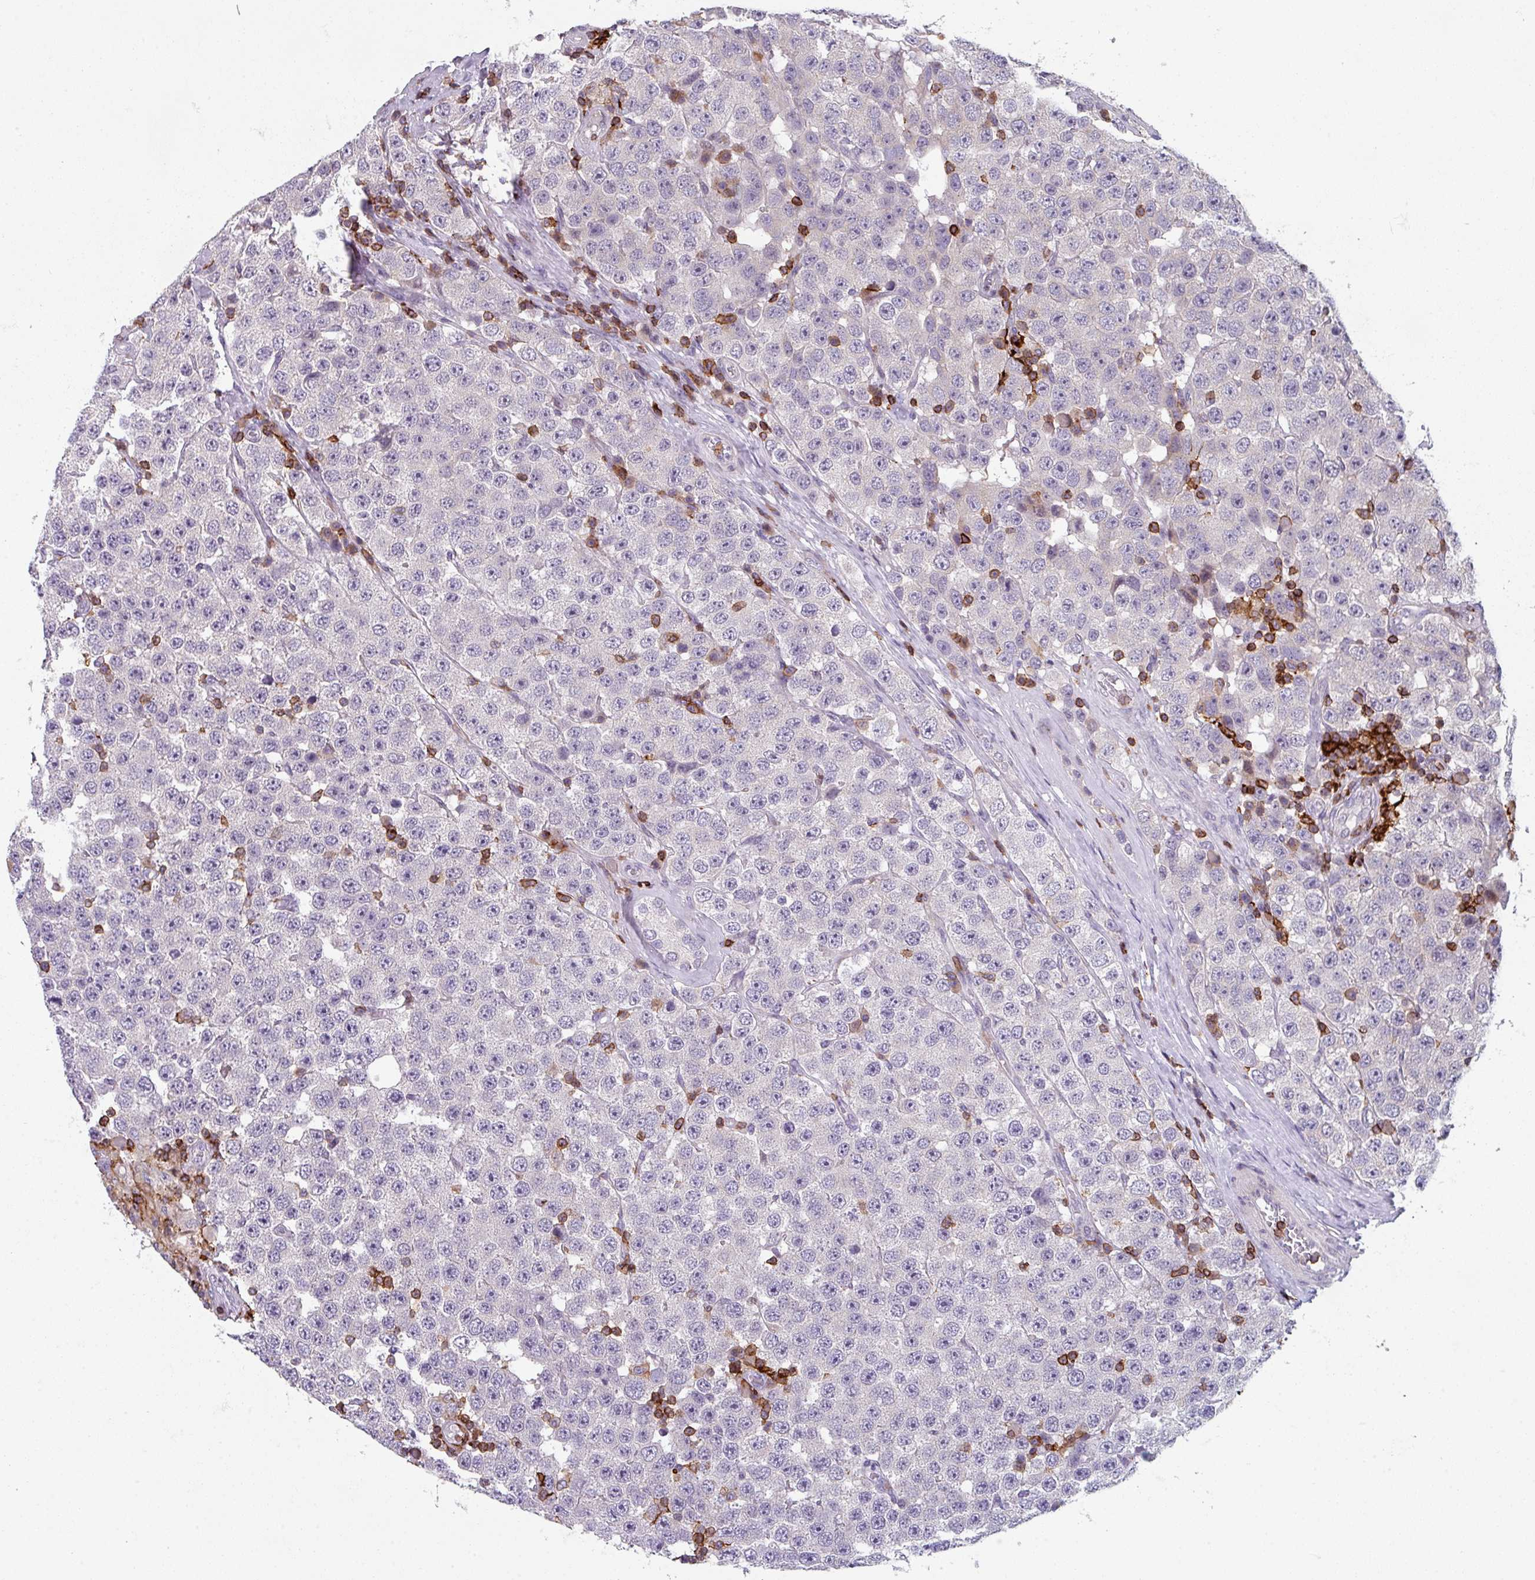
{"staining": {"intensity": "negative", "quantity": "none", "location": "none"}, "tissue": "testis cancer", "cell_type": "Tumor cells", "image_type": "cancer", "snomed": [{"axis": "morphology", "description": "Seminoma, NOS"}, {"axis": "topography", "description": "Testis"}], "caption": "DAB (3,3'-diaminobenzidine) immunohistochemical staining of seminoma (testis) reveals no significant positivity in tumor cells.", "gene": "NEDD9", "patient": {"sex": "male", "age": 28}}